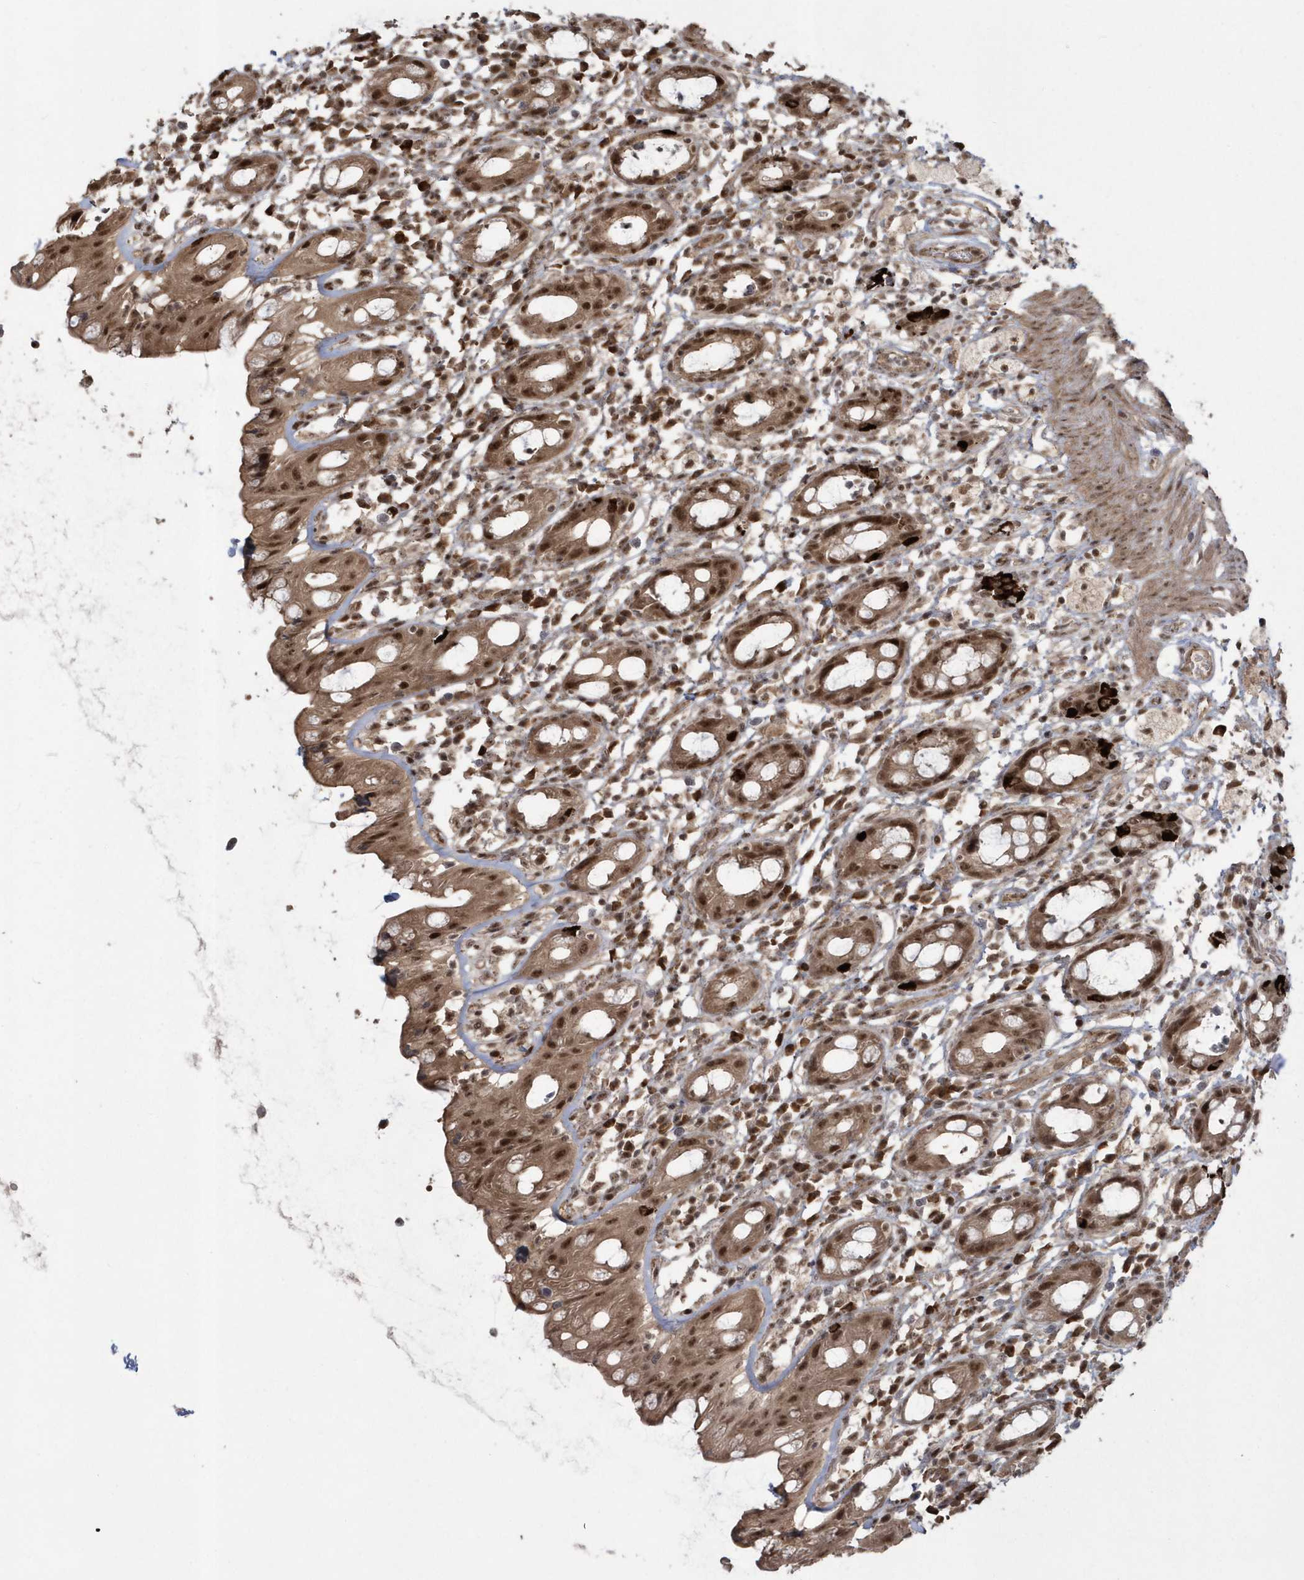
{"staining": {"intensity": "moderate", "quantity": ">75%", "location": "cytoplasmic/membranous,nuclear"}, "tissue": "rectum", "cell_type": "Glandular cells", "image_type": "normal", "snomed": [{"axis": "morphology", "description": "Normal tissue, NOS"}, {"axis": "topography", "description": "Rectum"}], "caption": "Unremarkable rectum displays moderate cytoplasmic/membranous,nuclear positivity in approximately >75% of glandular cells, visualized by immunohistochemistry.", "gene": "EPB41L4A", "patient": {"sex": "male", "age": 44}}